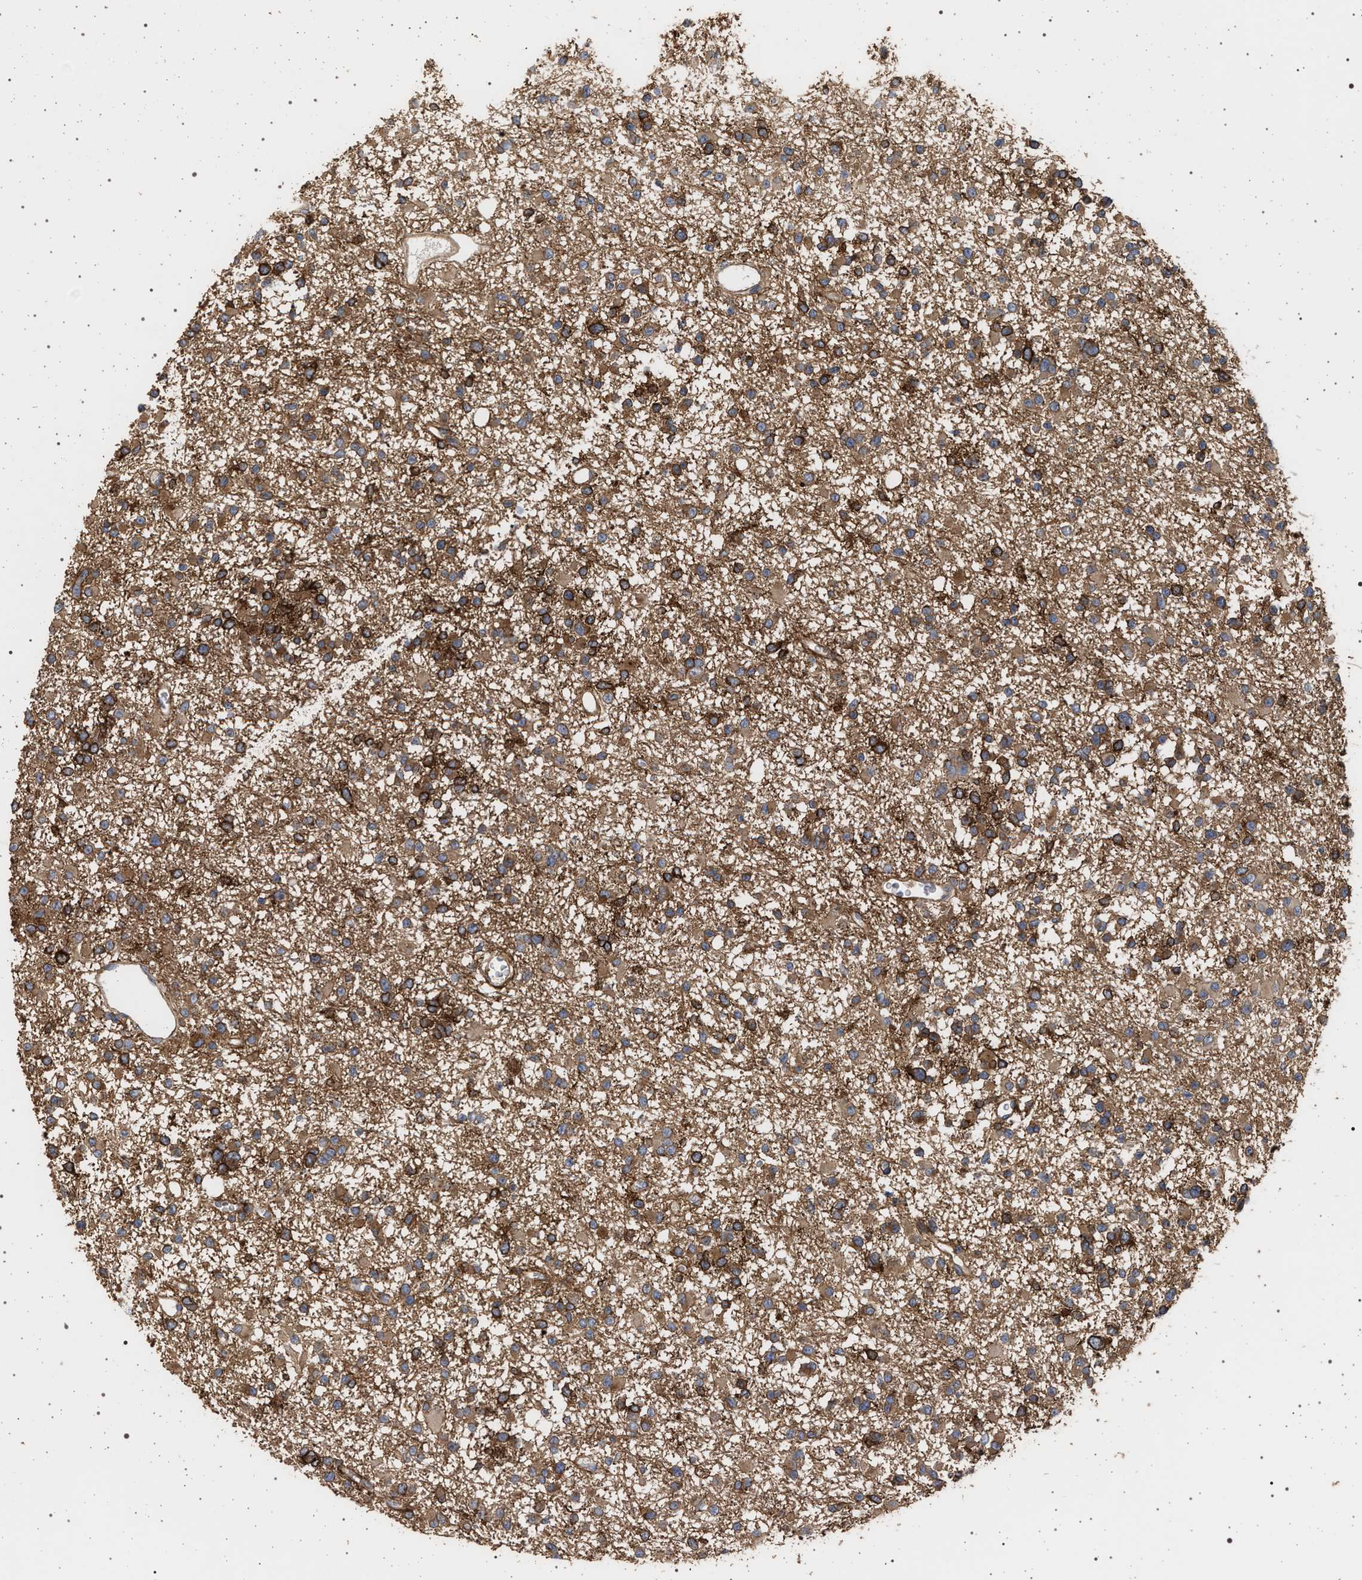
{"staining": {"intensity": "moderate", "quantity": ">75%", "location": "cytoplasmic/membranous"}, "tissue": "glioma", "cell_type": "Tumor cells", "image_type": "cancer", "snomed": [{"axis": "morphology", "description": "Glioma, malignant, Low grade"}, {"axis": "topography", "description": "Brain"}], "caption": "An image showing moderate cytoplasmic/membranous expression in approximately >75% of tumor cells in glioma, as visualized by brown immunohistochemical staining.", "gene": "IFT20", "patient": {"sex": "female", "age": 22}}